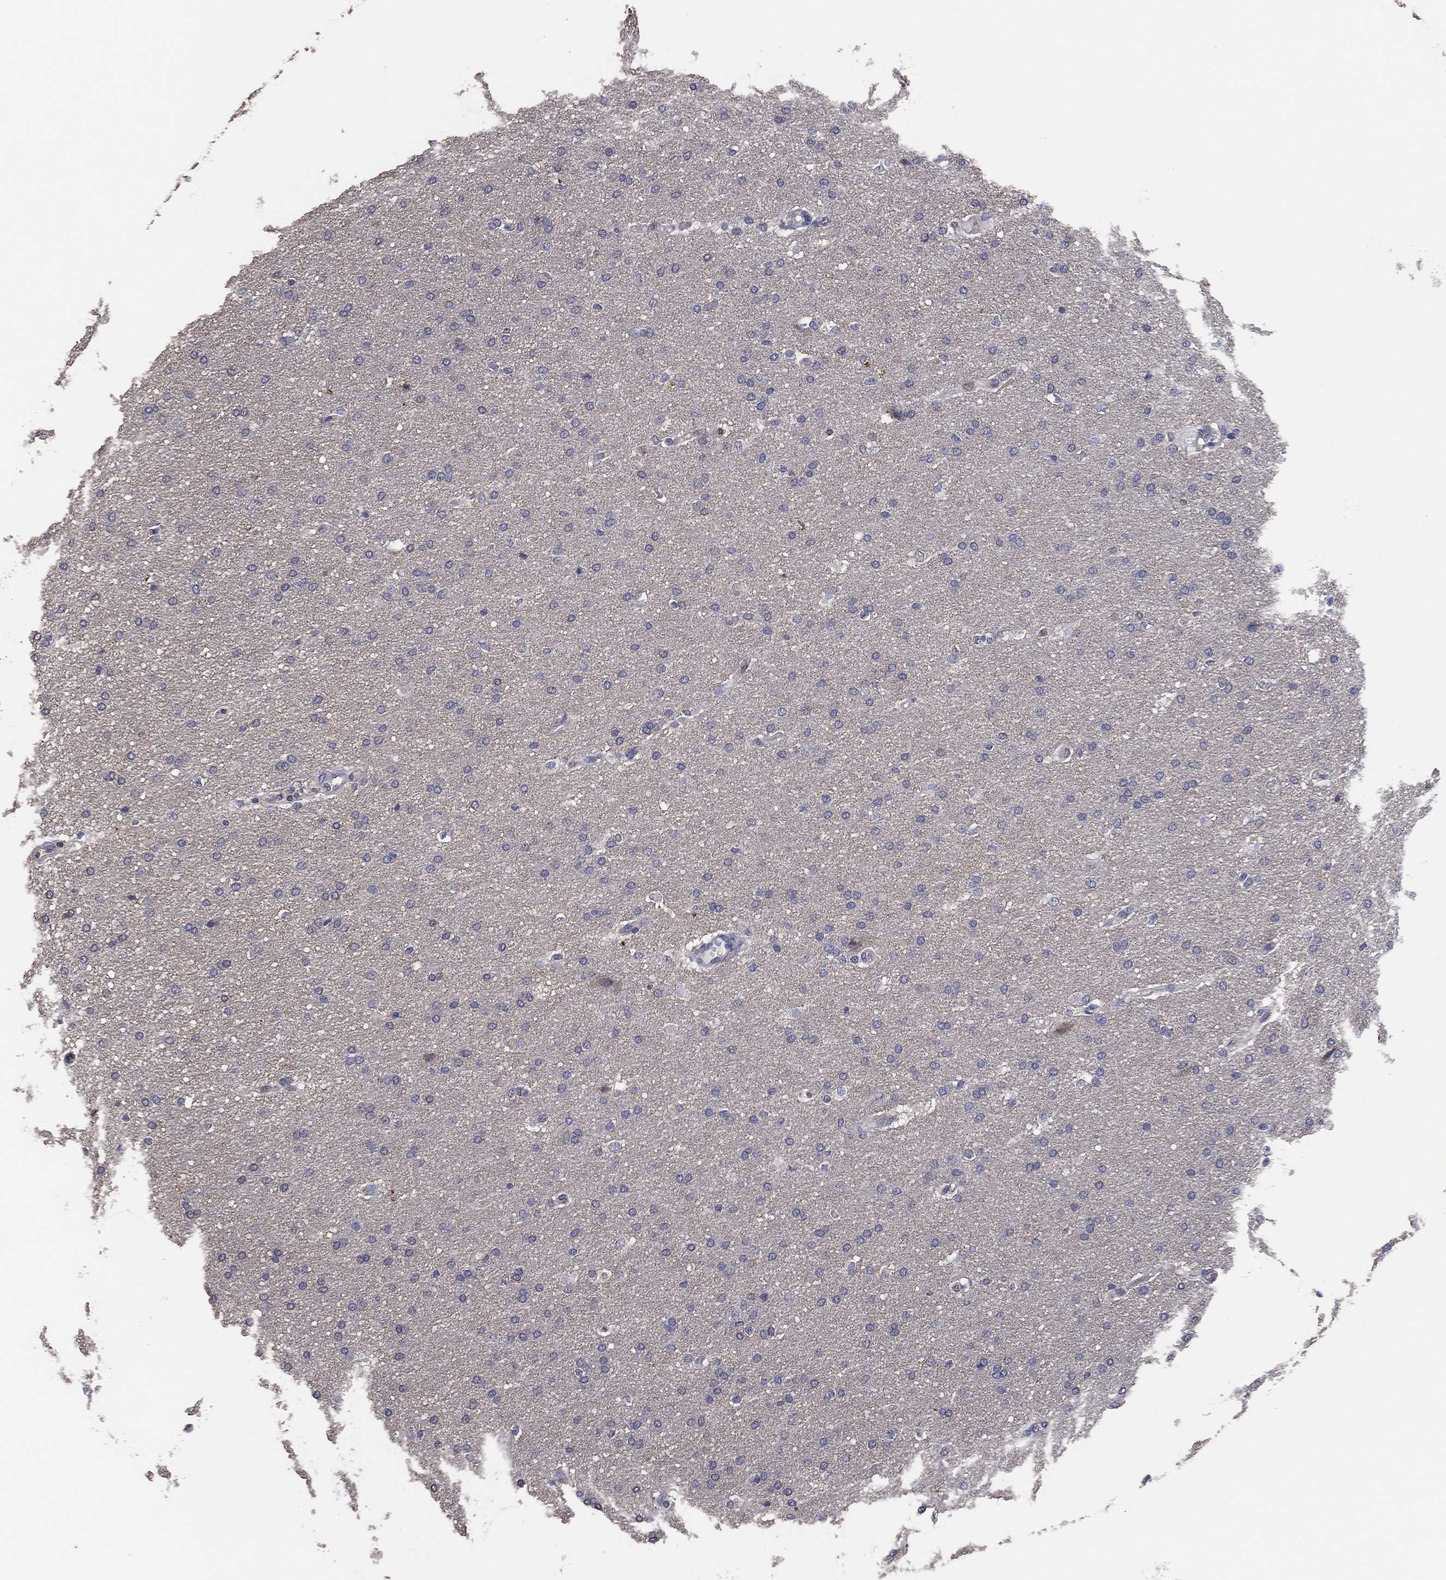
{"staining": {"intensity": "negative", "quantity": "none", "location": "none"}, "tissue": "glioma", "cell_type": "Tumor cells", "image_type": "cancer", "snomed": [{"axis": "morphology", "description": "Glioma, malignant, Low grade"}, {"axis": "topography", "description": "Brain"}], "caption": "Image shows no significant protein positivity in tumor cells of malignant glioma (low-grade).", "gene": "KLK5", "patient": {"sex": "female", "age": 37}}